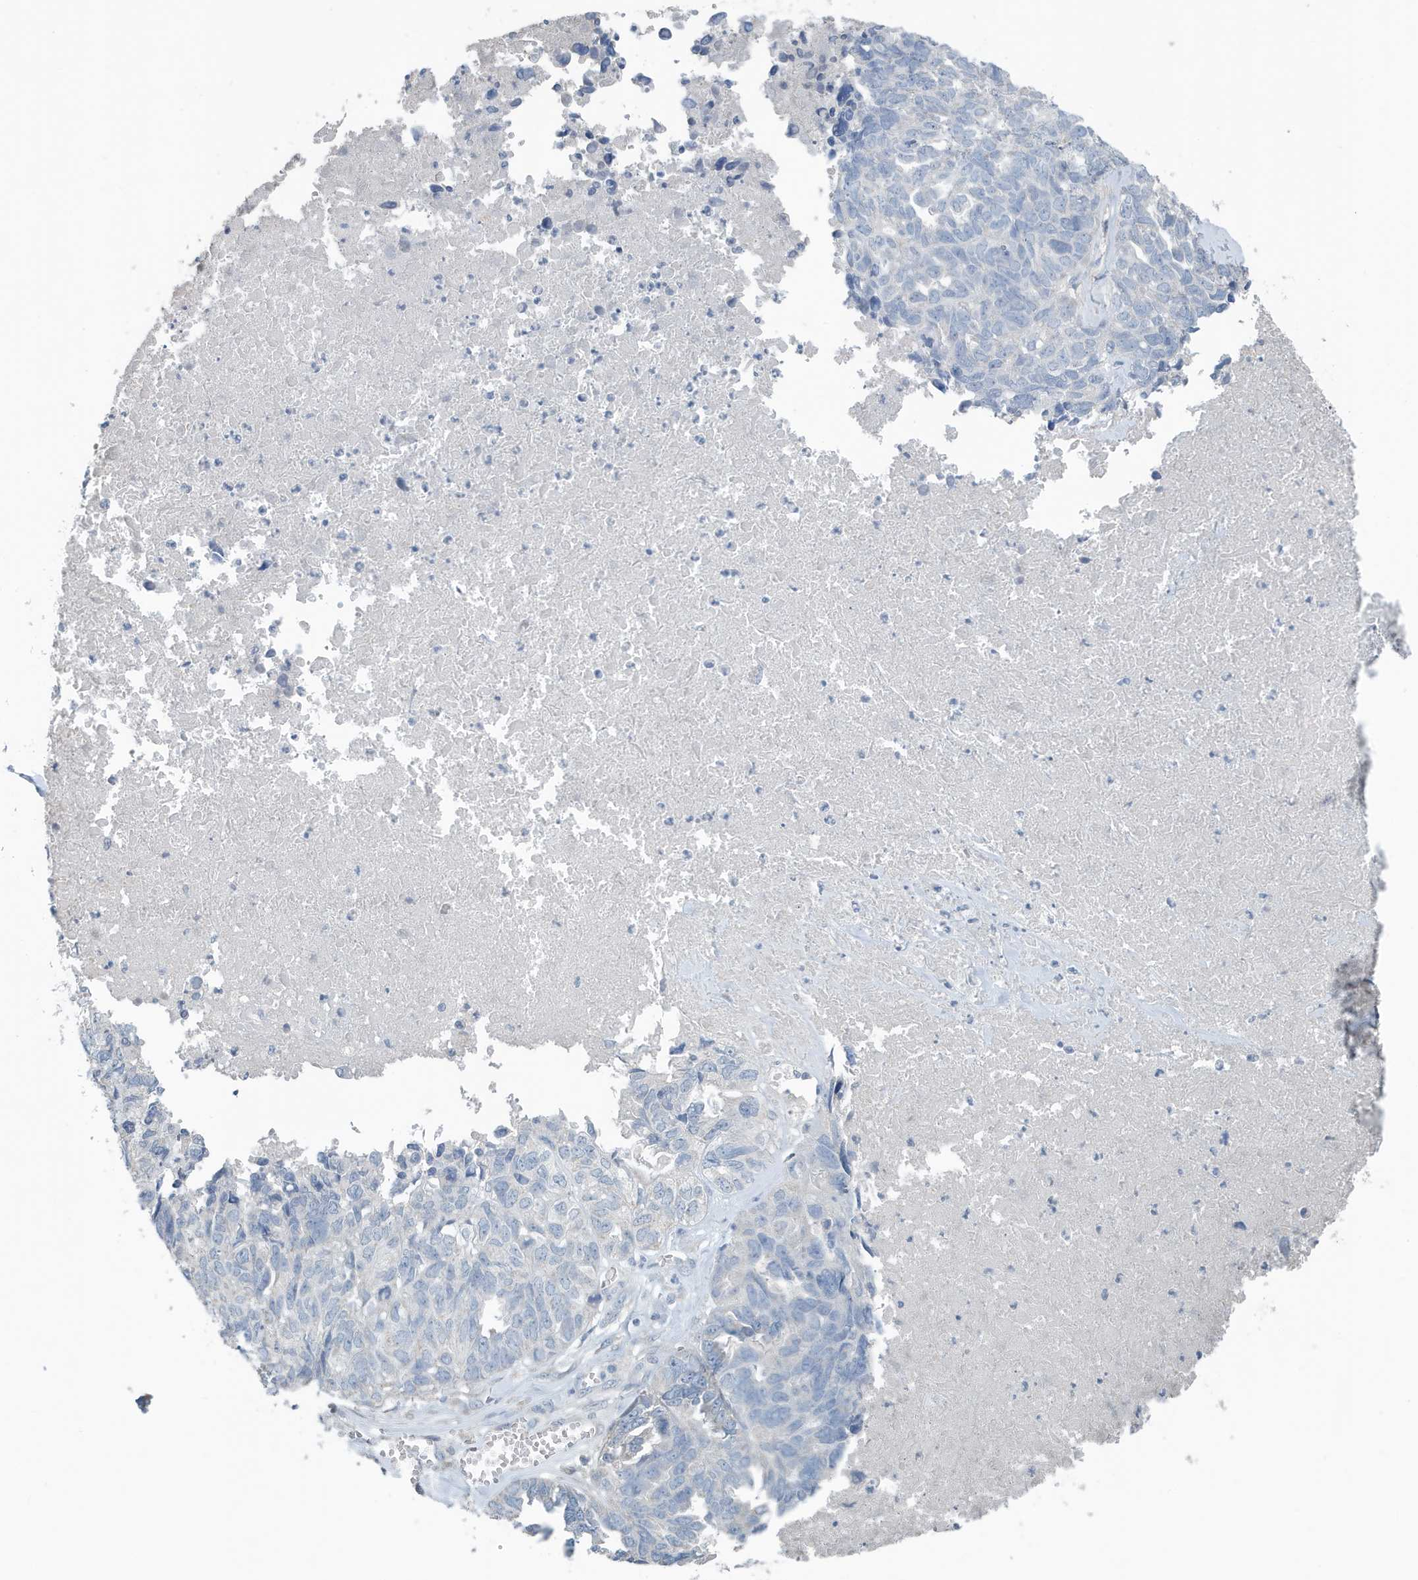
{"staining": {"intensity": "negative", "quantity": "none", "location": "none"}, "tissue": "ovarian cancer", "cell_type": "Tumor cells", "image_type": "cancer", "snomed": [{"axis": "morphology", "description": "Cystadenocarcinoma, serous, NOS"}, {"axis": "topography", "description": "Ovary"}], "caption": "Immunohistochemistry (IHC) micrograph of ovarian serous cystadenocarcinoma stained for a protein (brown), which demonstrates no staining in tumor cells. (DAB (3,3'-diaminobenzidine) immunohistochemistry (IHC) visualized using brightfield microscopy, high magnification).", "gene": "UGT2B4", "patient": {"sex": "female", "age": 79}}